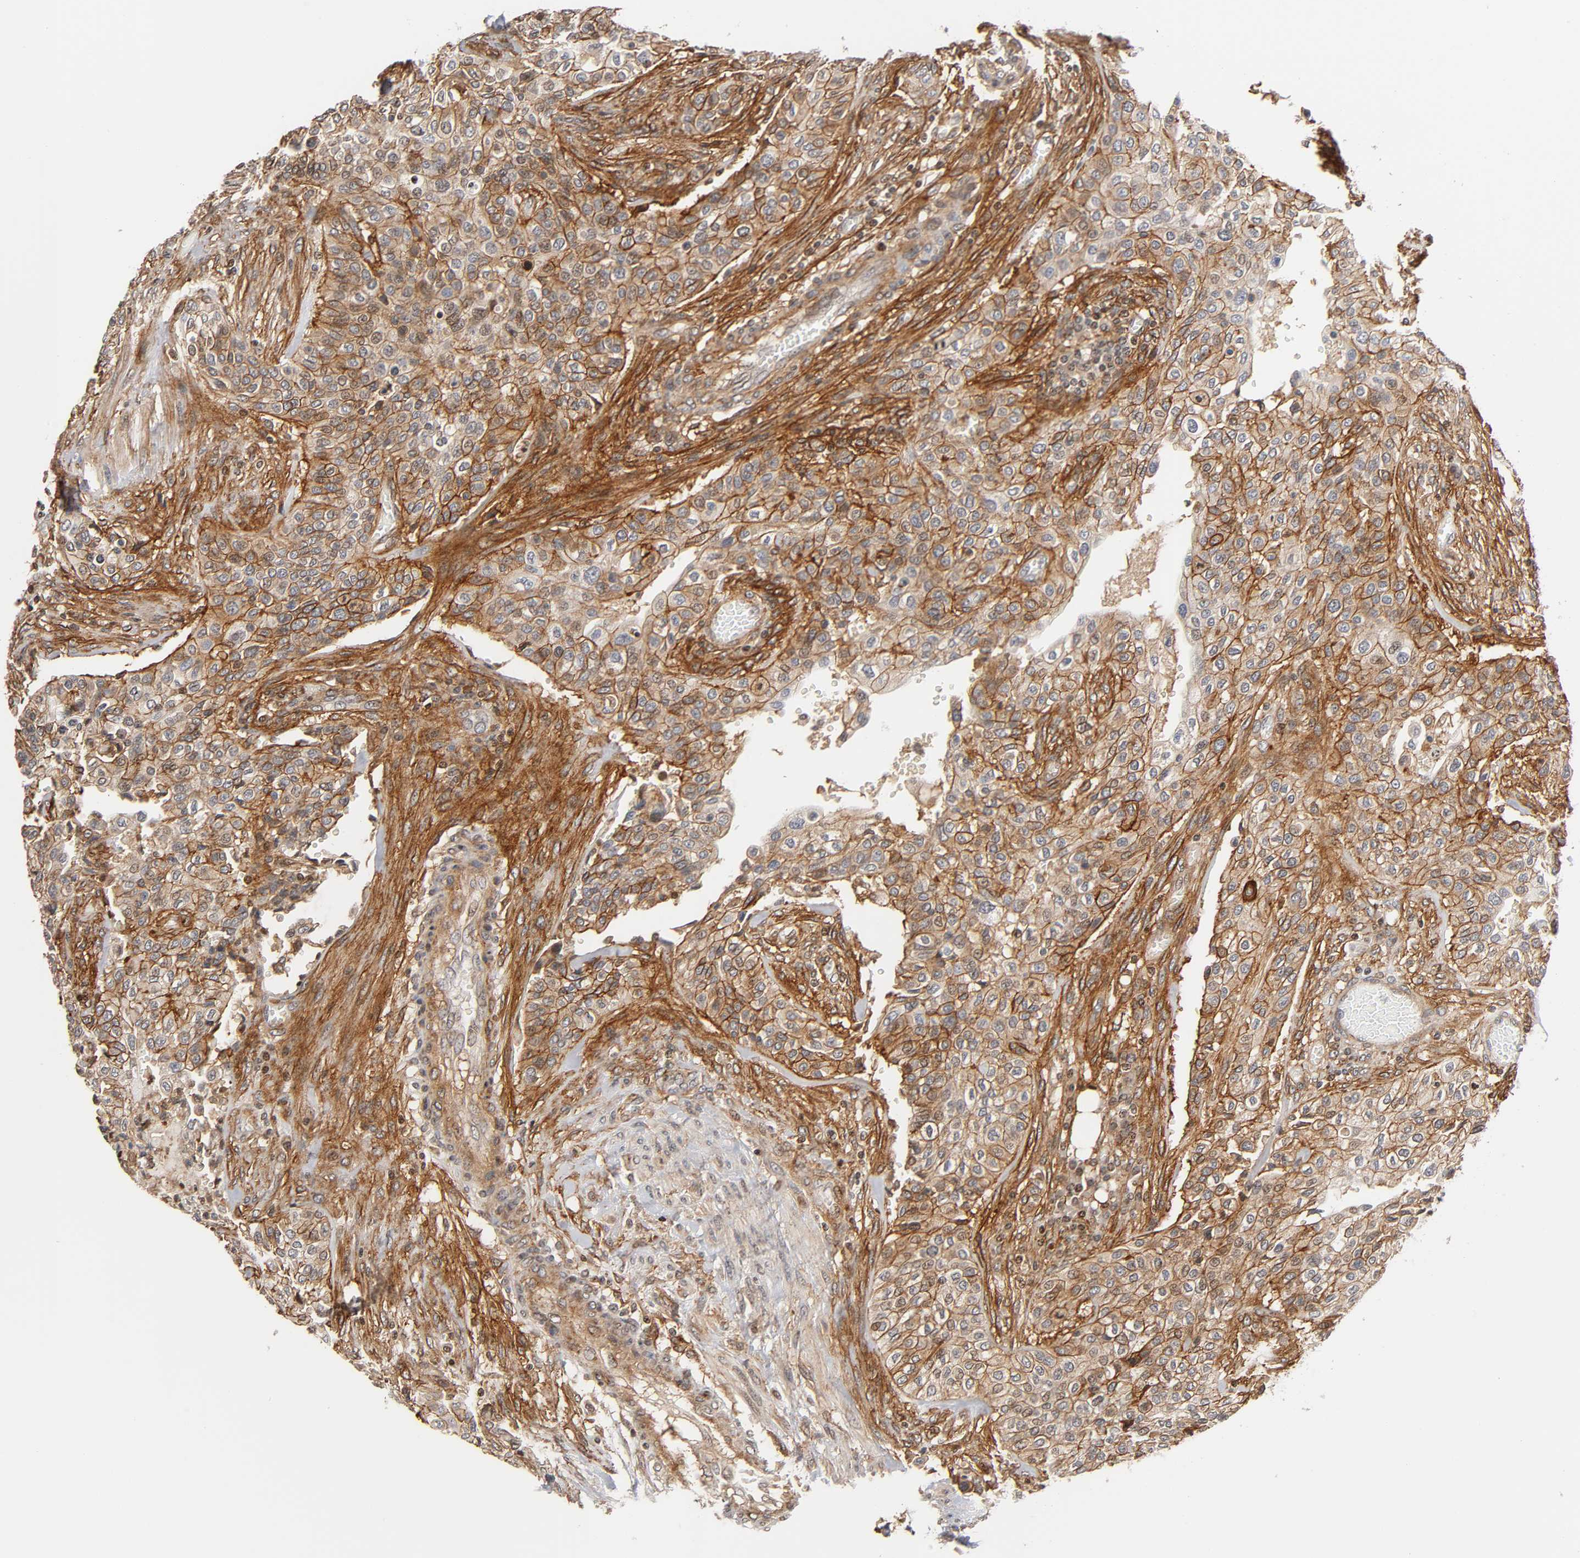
{"staining": {"intensity": "moderate", "quantity": ">75%", "location": "cytoplasmic/membranous"}, "tissue": "urothelial cancer", "cell_type": "Tumor cells", "image_type": "cancer", "snomed": [{"axis": "morphology", "description": "Urothelial carcinoma, High grade"}, {"axis": "topography", "description": "Urinary bladder"}], "caption": "Tumor cells display medium levels of moderate cytoplasmic/membranous positivity in approximately >75% of cells in human urothelial cancer. (DAB (3,3'-diaminobenzidine) IHC, brown staining for protein, blue staining for nuclei).", "gene": "ITGAV", "patient": {"sex": "male", "age": 74}}